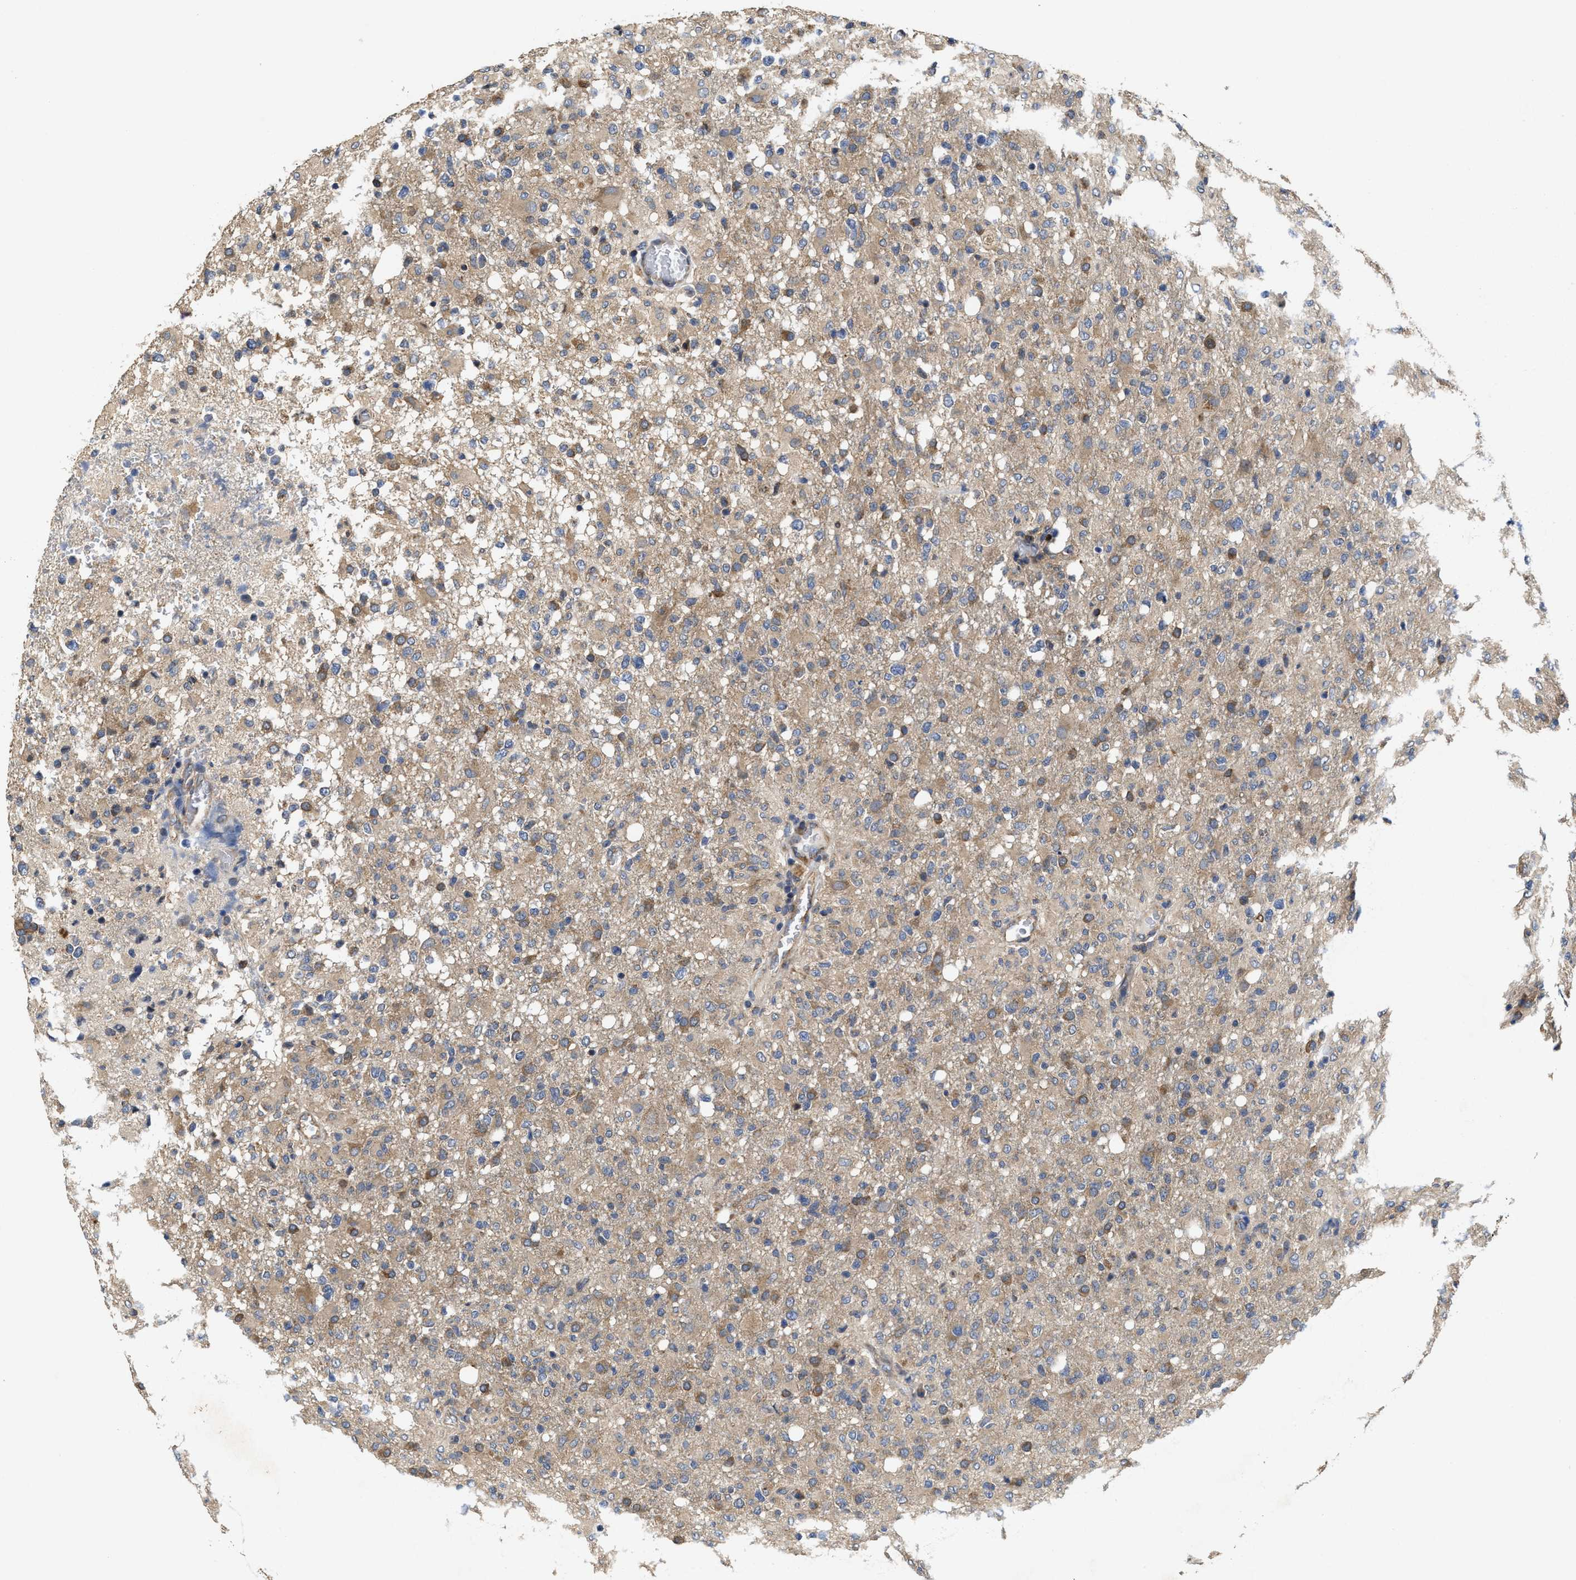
{"staining": {"intensity": "moderate", "quantity": "25%-75%", "location": "cytoplasmic/membranous"}, "tissue": "glioma", "cell_type": "Tumor cells", "image_type": "cancer", "snomed": [{"axis": "morphology", "description": "Glioma, malignant, High grade"}, {"axis": "topography", "description": "Brain"}], "caption": "Protein expression by immunohistochemistry shows moderate cytoplasmic/membranous staining in approximately 25%-75% of tumor cells in malignant glioma (high-grade).", "gene": "TRAF6", "patient": {"sex": "female", "age": 57}}